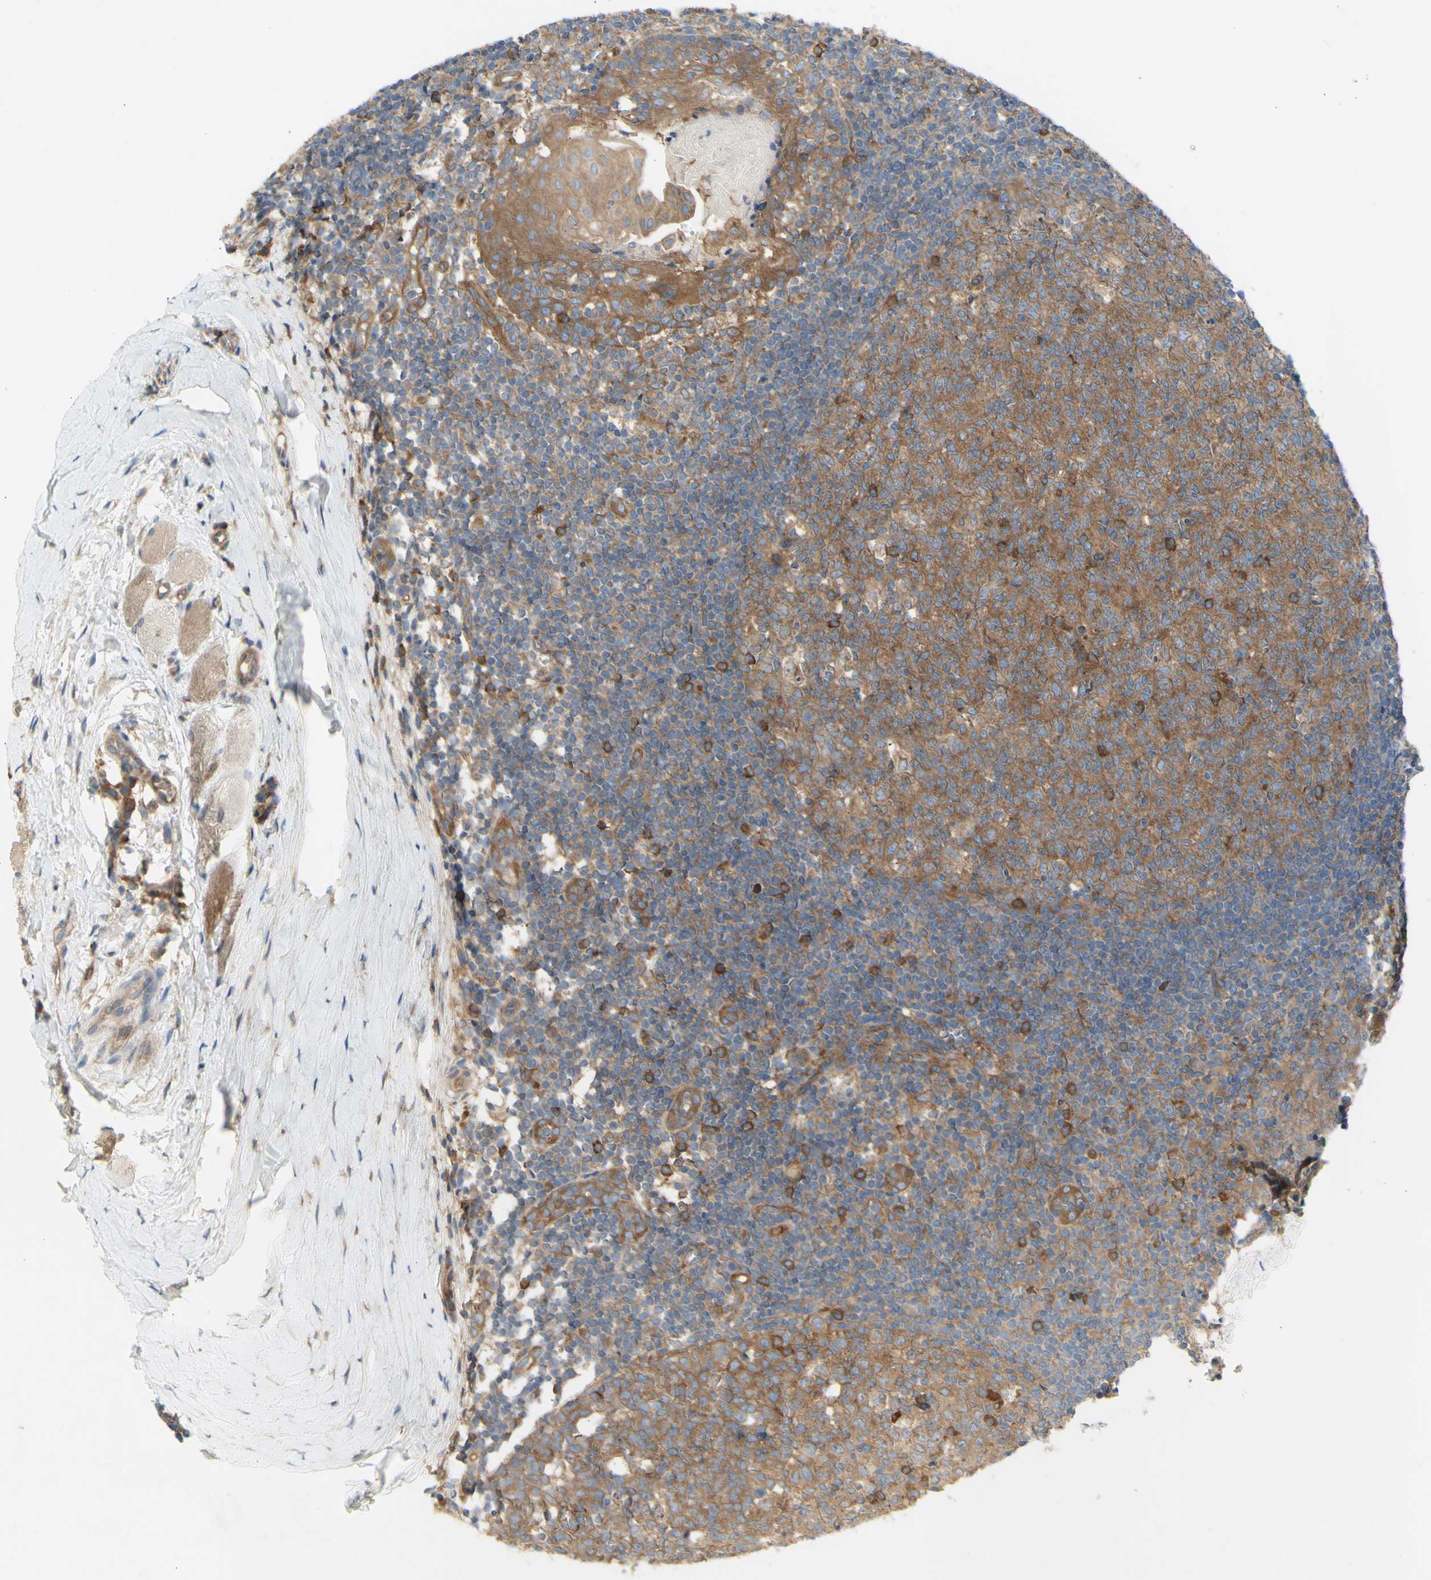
{"staining": {"intensity": "moderate", "quantity": ">75%", "location": "cytoplasmic/membranous"}, "tissue": "tonsil", "cell_type": "Germinal center cells", "image_type": "normal", "snomed": [{"axis": "morphology", "description": "Normal tissue, NOS"}, {"axis": "topography", "description": "Tonsil"}], "caption": "Immunohistochemical staining of unremarkable human tonsil exhibits >75% levels of moderate cytoplasmic/membranous protein positivity in about >75% of germinal center cells.", "gene": "KLC1", "patient": {"sex": "female", "age": 19}}